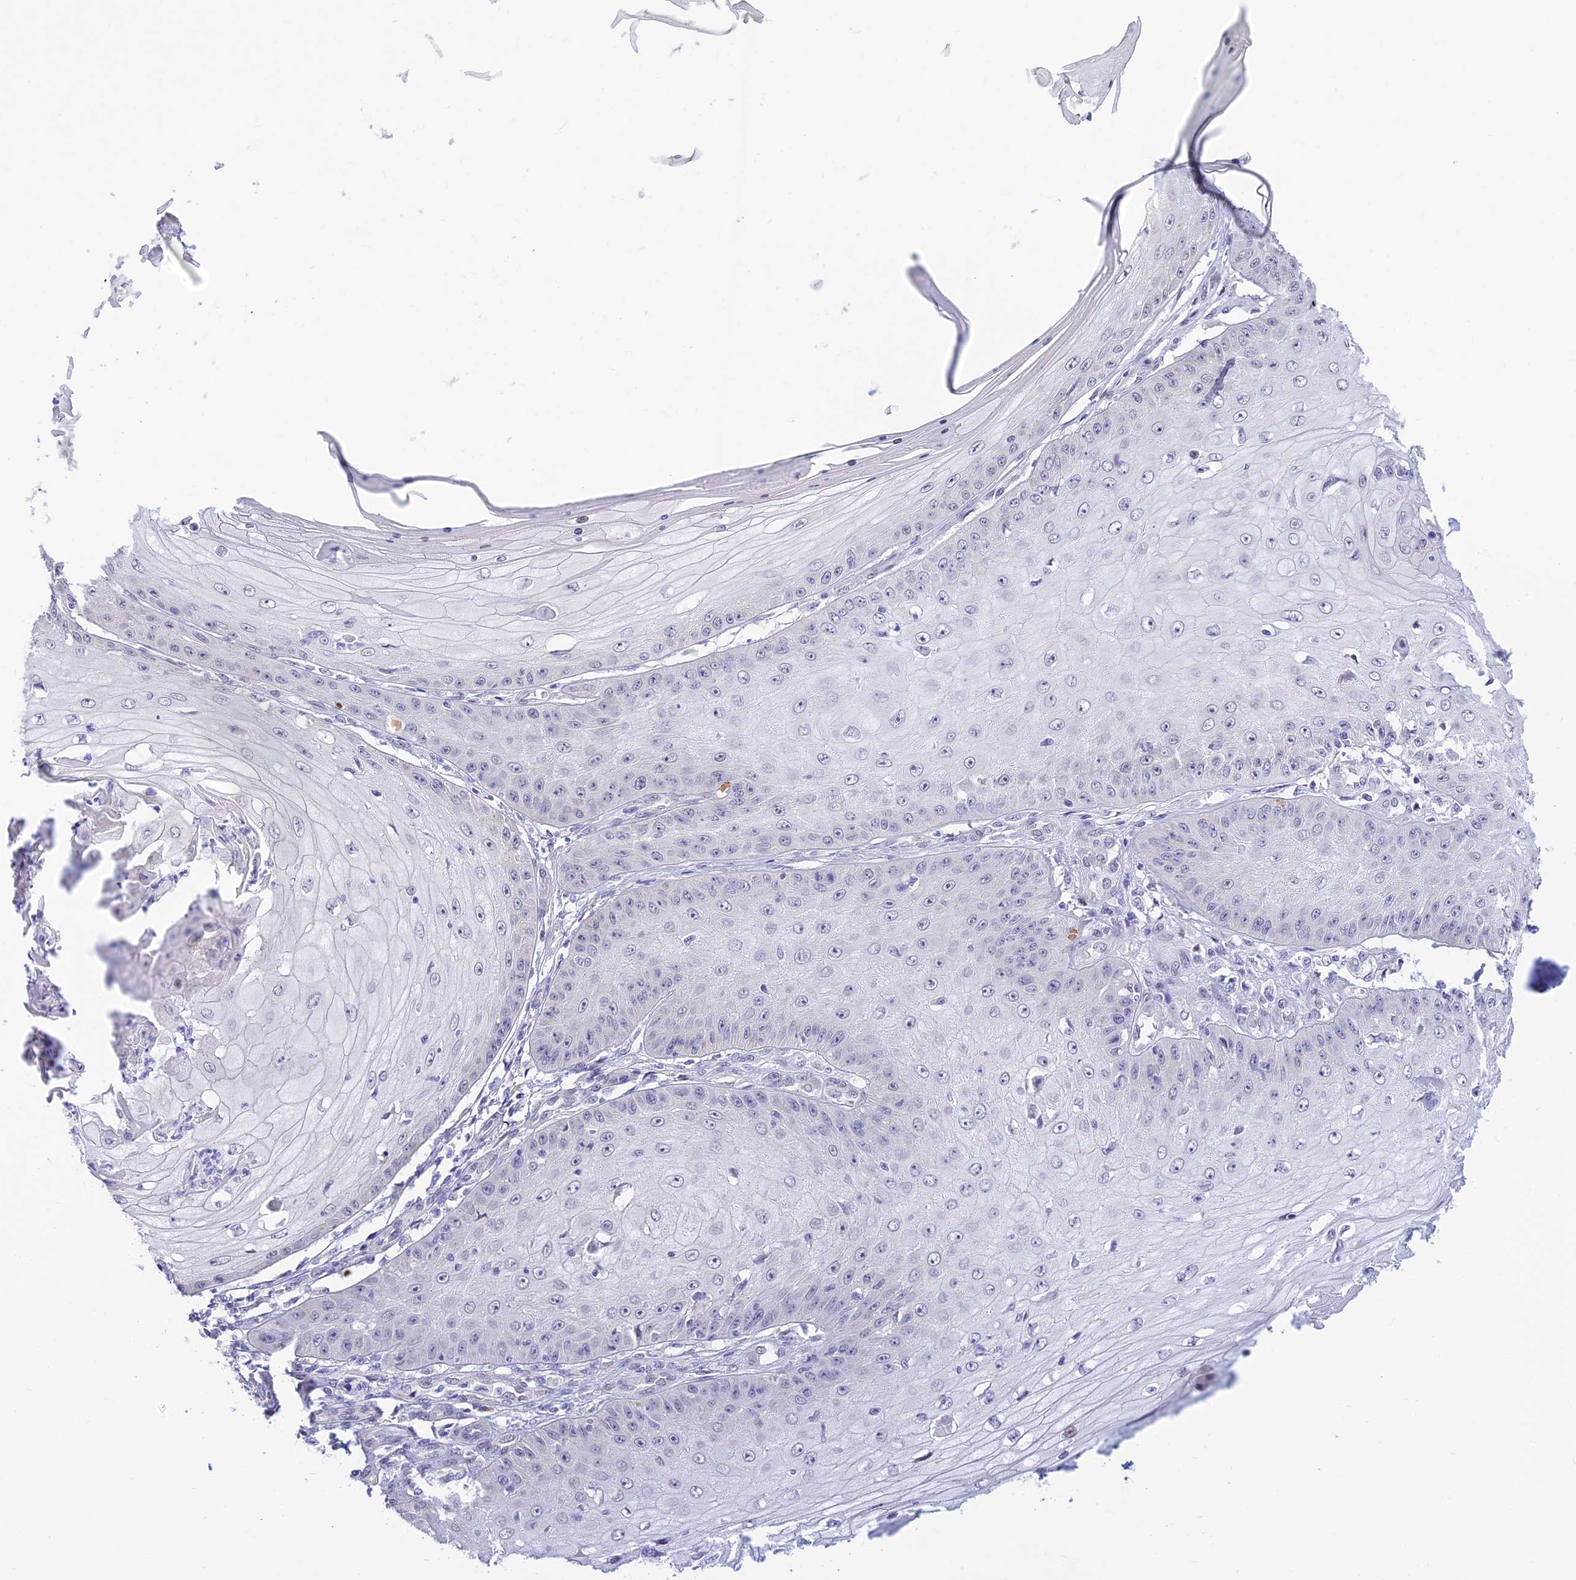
{"staining": {"intensity": "negative", "quantity": "none", "location": "none"}, "tissue": "skin cancer", "cell_type": "Tumor cells", "image_type": "cancer", "snomed": [{"axis": "morphology", "description": "Squamous cell carcinoma, NOS"}, {"axis": "topography", "description": "Skin"}], "caption": "The micrograph exhibits no staining of tumor cells in squamous cell carcinoma (skin).", "gene": "INKA1", "patient": {"sex": "male", "age": 70}}